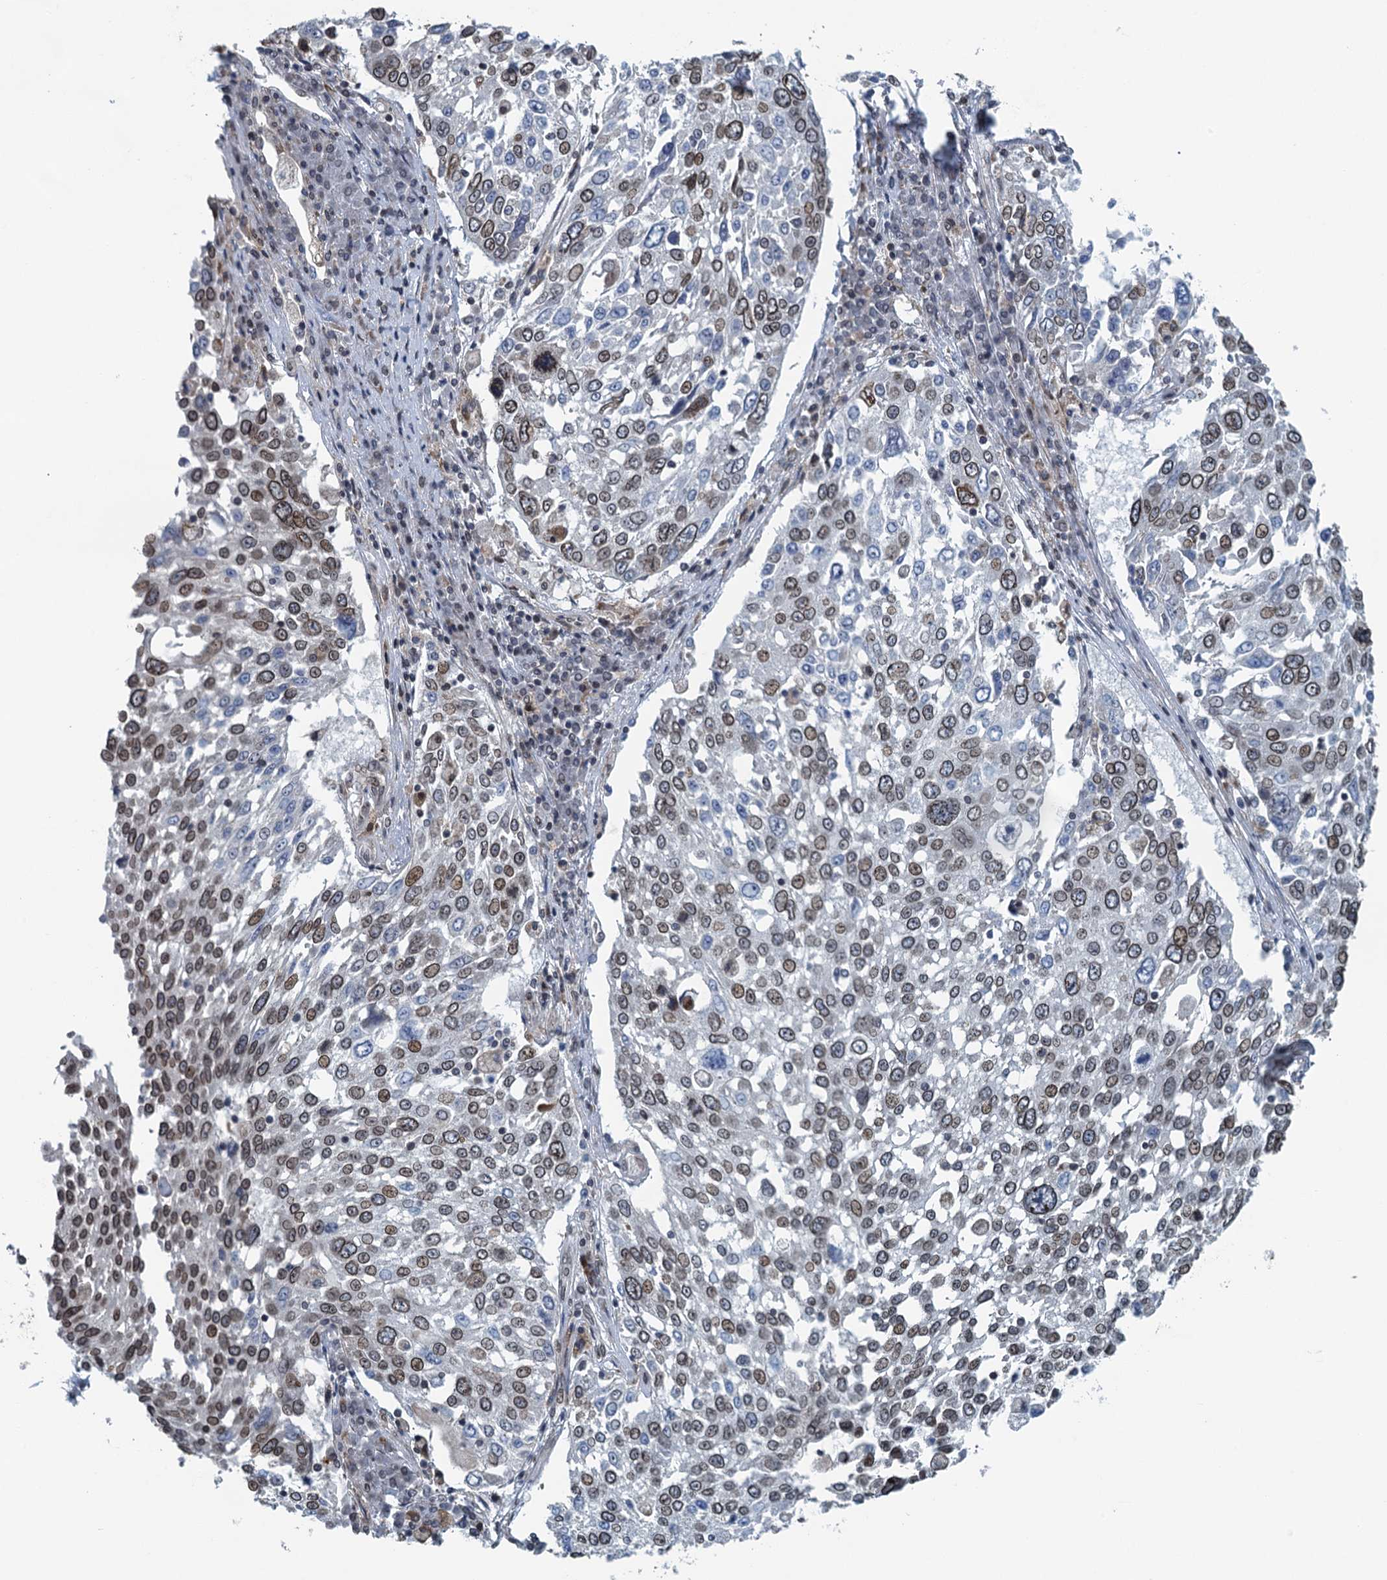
{"staining": {"intensity": "moderate", "quantity": ">75%", "location": "cytoplasmic/membranous,nuclear"}, "tissue": "lung cancer", "cell_type": "Tumor cells", "image_type": "cancer", "snomed": [{"axis": "morphology", "description": "Squamous cell carcinoma, NOS"}, {"axis": "topography", "description": "Lung"}], "caption": "IHC micrograph of lung cancer stained for a protein (brown), which reveals medium levels of moderate cytoplasmic/membranous and nuclear positivity in about >75% of tumor cells.", "gene": "CCDC34", "patient": {"sex": "male", "age": 65}}